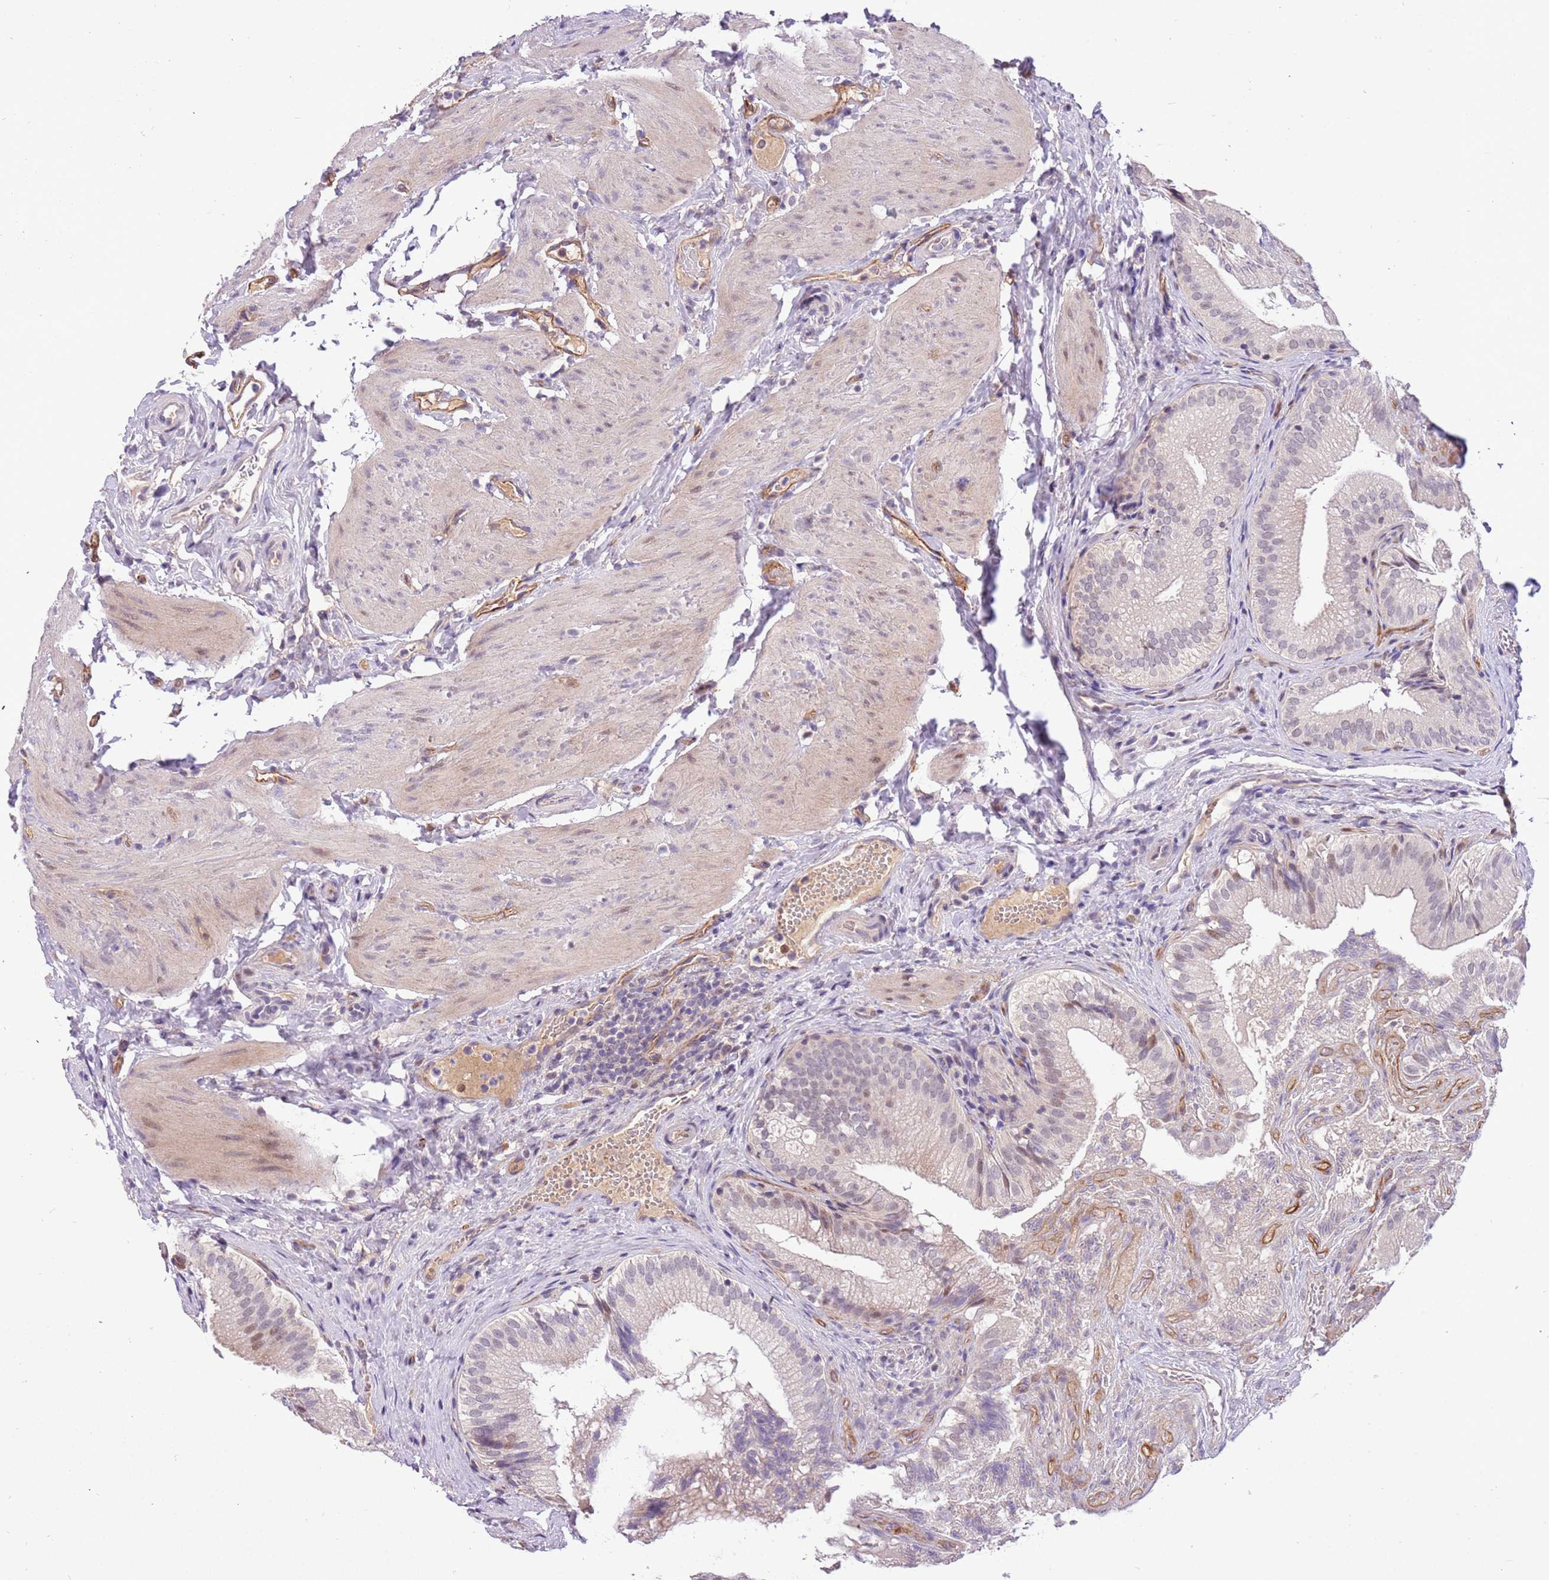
{"staining": {"intensity": "moderate", "quantity": "<25%", "location": "cytoplasmic/membranous,nuclear"}, "tissue": "gallbladder", "cell_type": "Glandular cells", "image_type": "normal", "snomed": [{"axis": "morphology", "description": "Normal tissue, NOS"}, {"axis": "topography", "description": "Gallbladder"}], "caption": "Protein staining by IHC demonstrates moderate cytoplasmic/membranous,nuclear positivity in about <25% of glandular cells in benign gallbladder. The staining is performed using DAB (3,3'-diaminobenzidine) brown chromogen to label protein expression. The nuclei are counter-stained blue using hematoxylin.", "gene": "MAGEF1", "patient": {"sex": "female", "age": 30}}